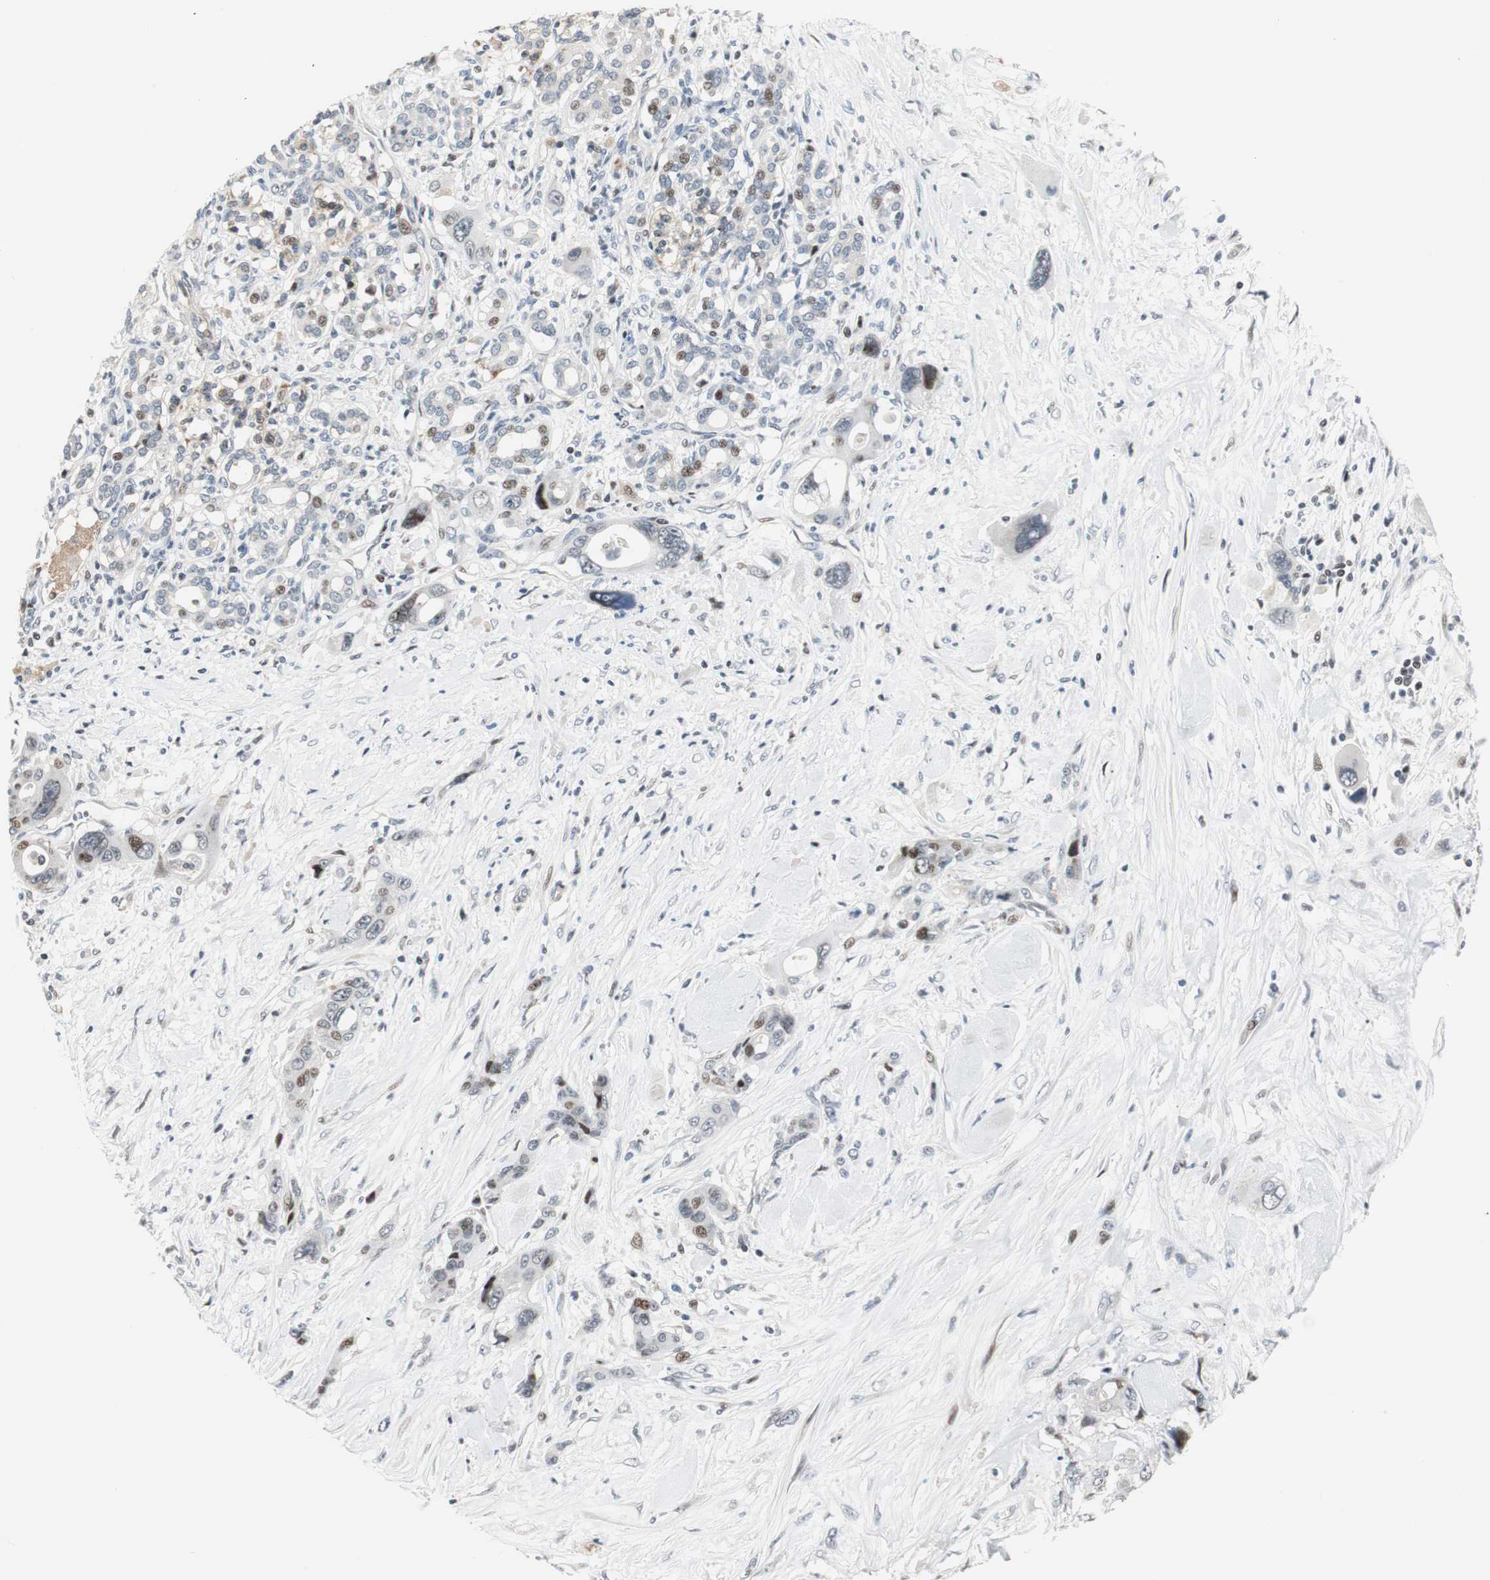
{"staining": {"intensity": "weak", "quantity": "<25%", "location": "nuclear"}, "tissue": "pancreatic cancer", "cell_type": "Tumor cells", "image_type": "cancer", "snomed": [{"axis": "morphology", "description": "Adenocarcinoma, NOS"}, {"axis": "topography", "description": "Pancreas"}], "caption": "High power microscopy image of an immunohistochemistry micrograph of pancreatic cancer, revealing no significant positivity in tumor cells.", "gene": "RAD1", "patient": {"sex": "male", "age": 46}}